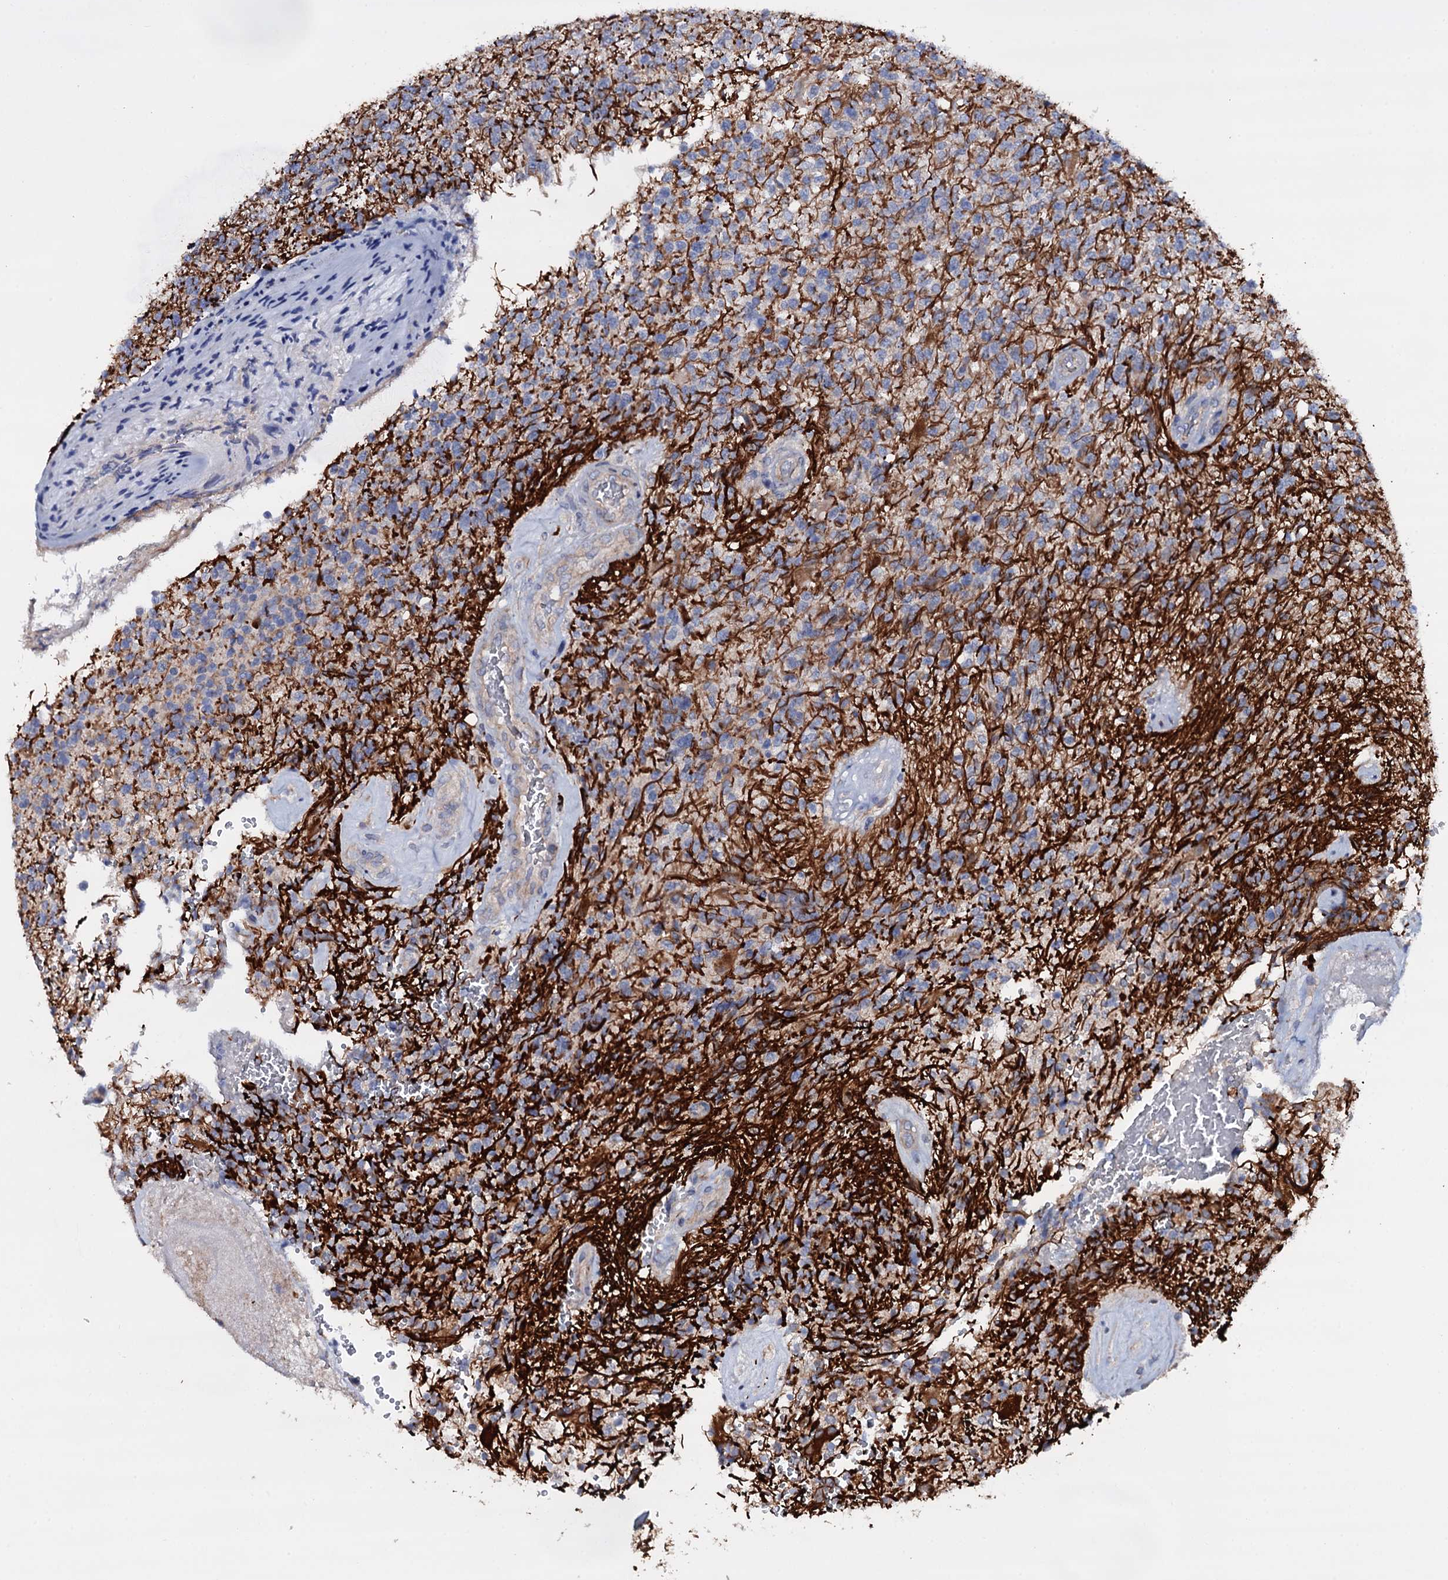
{"staining": {"intensity": "negative", "quantity": "none", "location": "none"}, "tissue": "glioma", "cell_type": "Tumor cells", "image_type": "cancer", "snomed": [{"axis": "morphology", "description": "Glioma, malignant, High grade"}, {"axis": "topography", "description": "Brain"}], "caption": "This is a photomicrograph of immunohistochemistry (IHC) staining of glioma, which shows no staining in tumor cells.", "gene": "BCL2L14", "patient": {"sex": "male", "age": 56}}